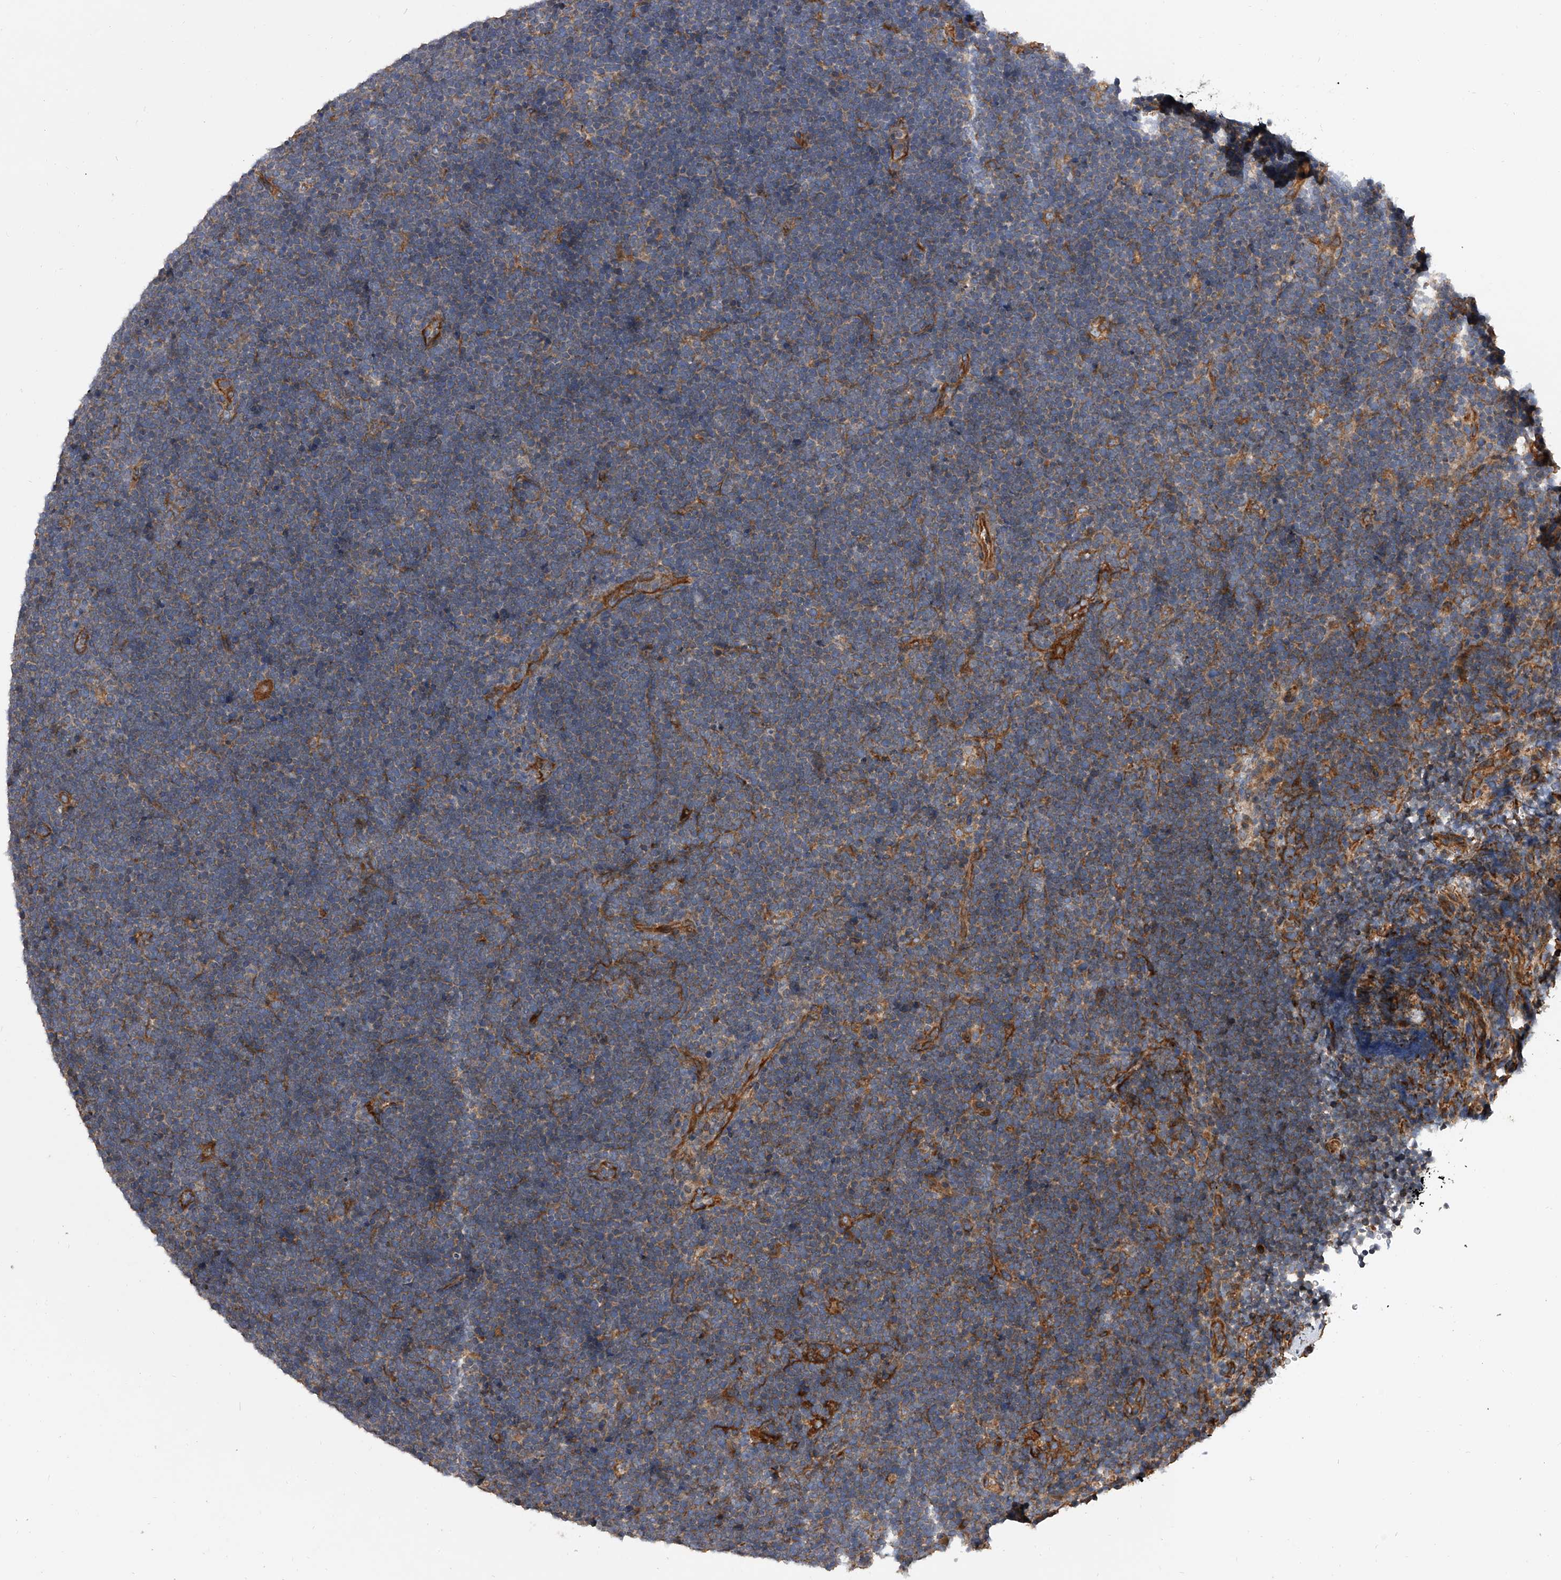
{"staining": {"intensity": "negative", "quantity": "none", "location": "none"}, "tissue": "lymphoma", "cell_type": "Tumor cells", "image_type": "cancer", "snomed": [{"axis": "morphology", "description": "Malignant lymphoma, non-Hodgkin's type, High grade"}, {"axis": "topography", "description": "Lymph node"}], "caption": "Immunohistochemical staining of malignant lymphoma, non-Hodgkin's type (high-grade) displays no significant positivity in tumor cells.", "gene": "EXOC4", "patient": {"sex": "male", "age": 13}}